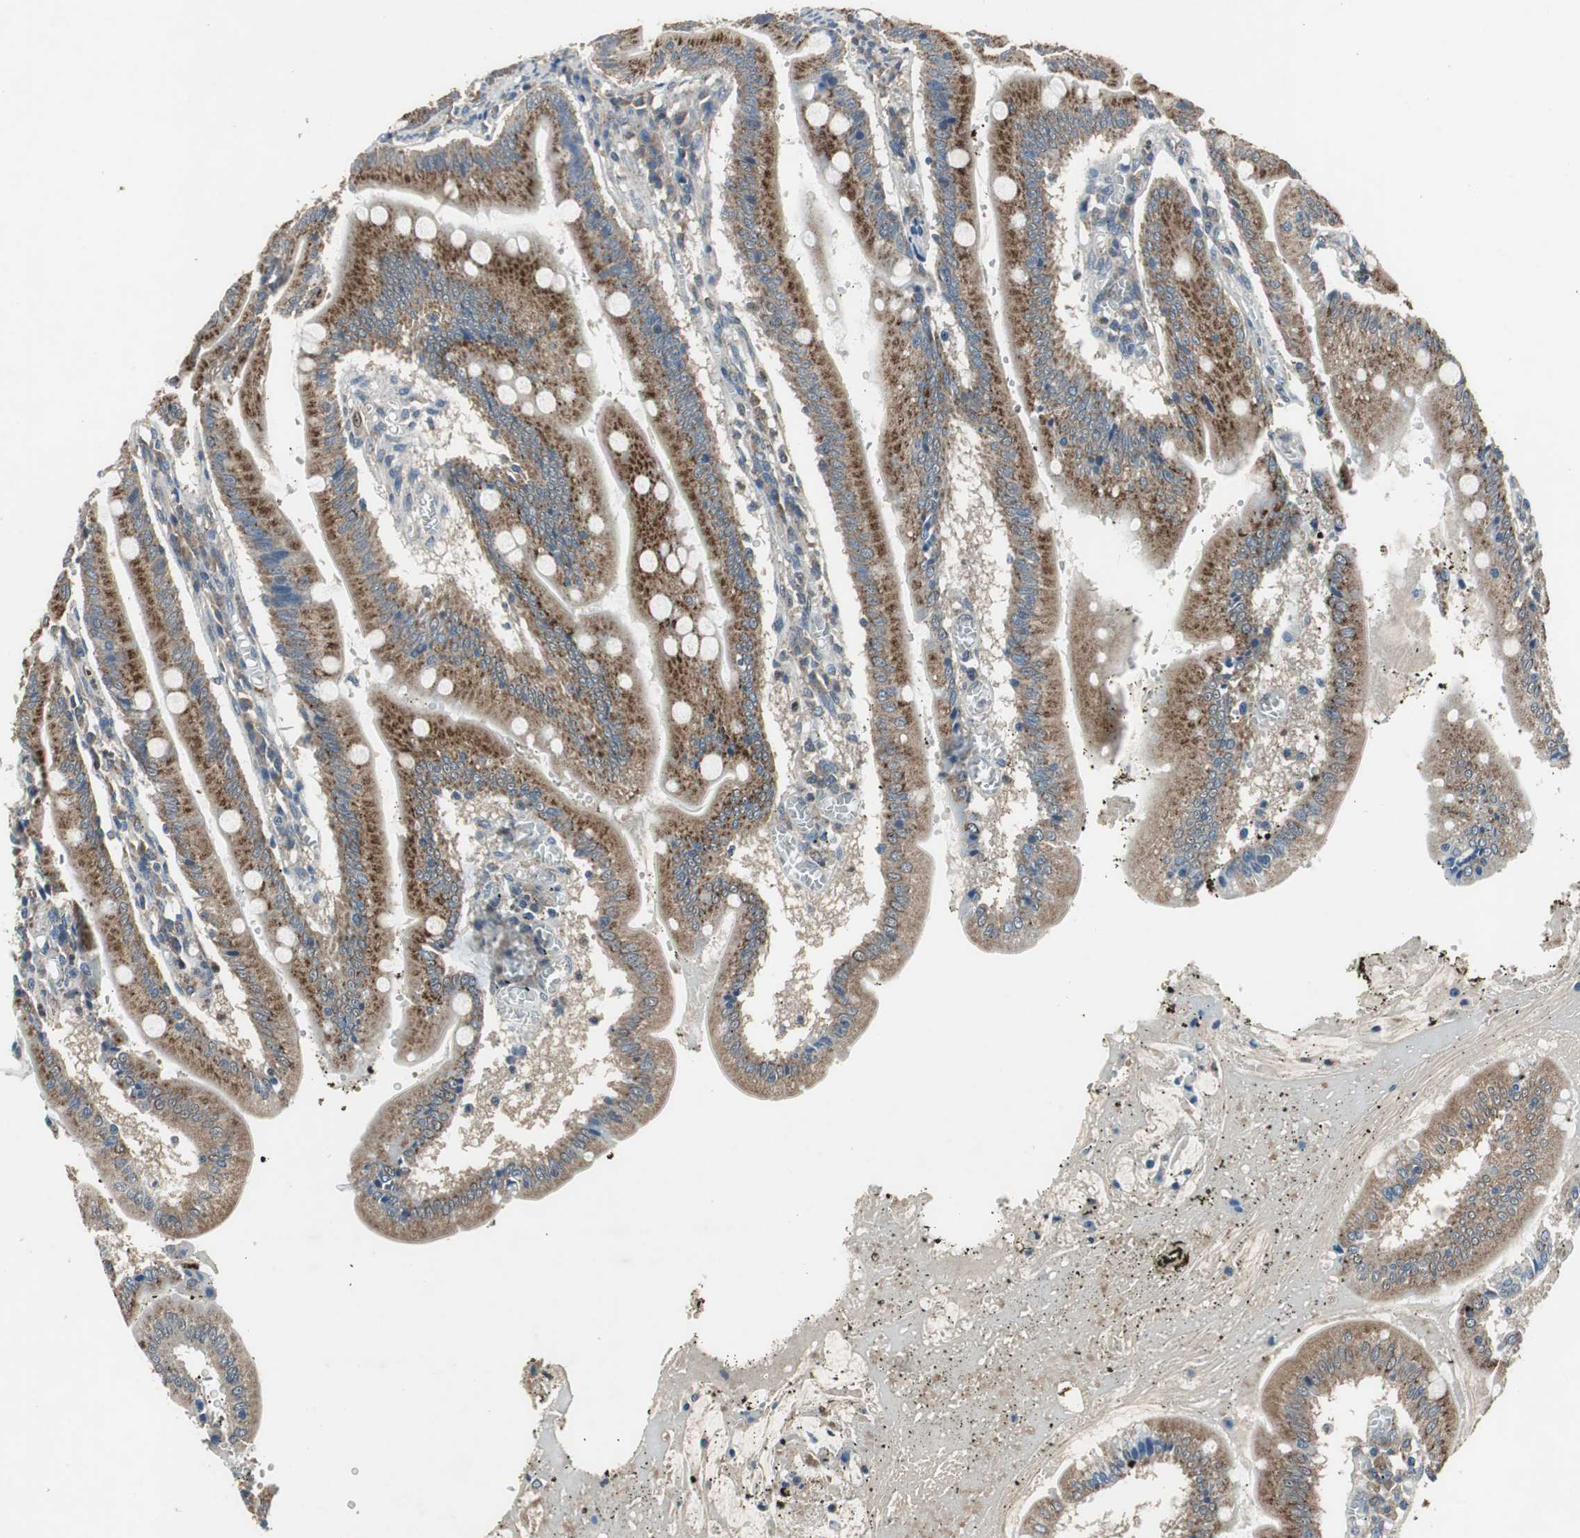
{"staining": {"intensity": "strong", "quantity": ">75%", "location": "cytoplasmic/membranous"}, "tissue": "small intestine", "cell_type": "Glandular cells", "image_type": "normal", "snomed": [{"axis": "morphology", "description": "Normal tissue, NOS"}, {"axis": "topography", "description": "Small intestine"}], "caption": "This micrograph demonstrates immunohistochemistry (IHC) staining of benign small intestine, with high strong cytoplasmic/membranous staining in approximately >75% of glandular cells.", "gene": "PI4KB", "patient": {"sex": "male", "age": 71}}